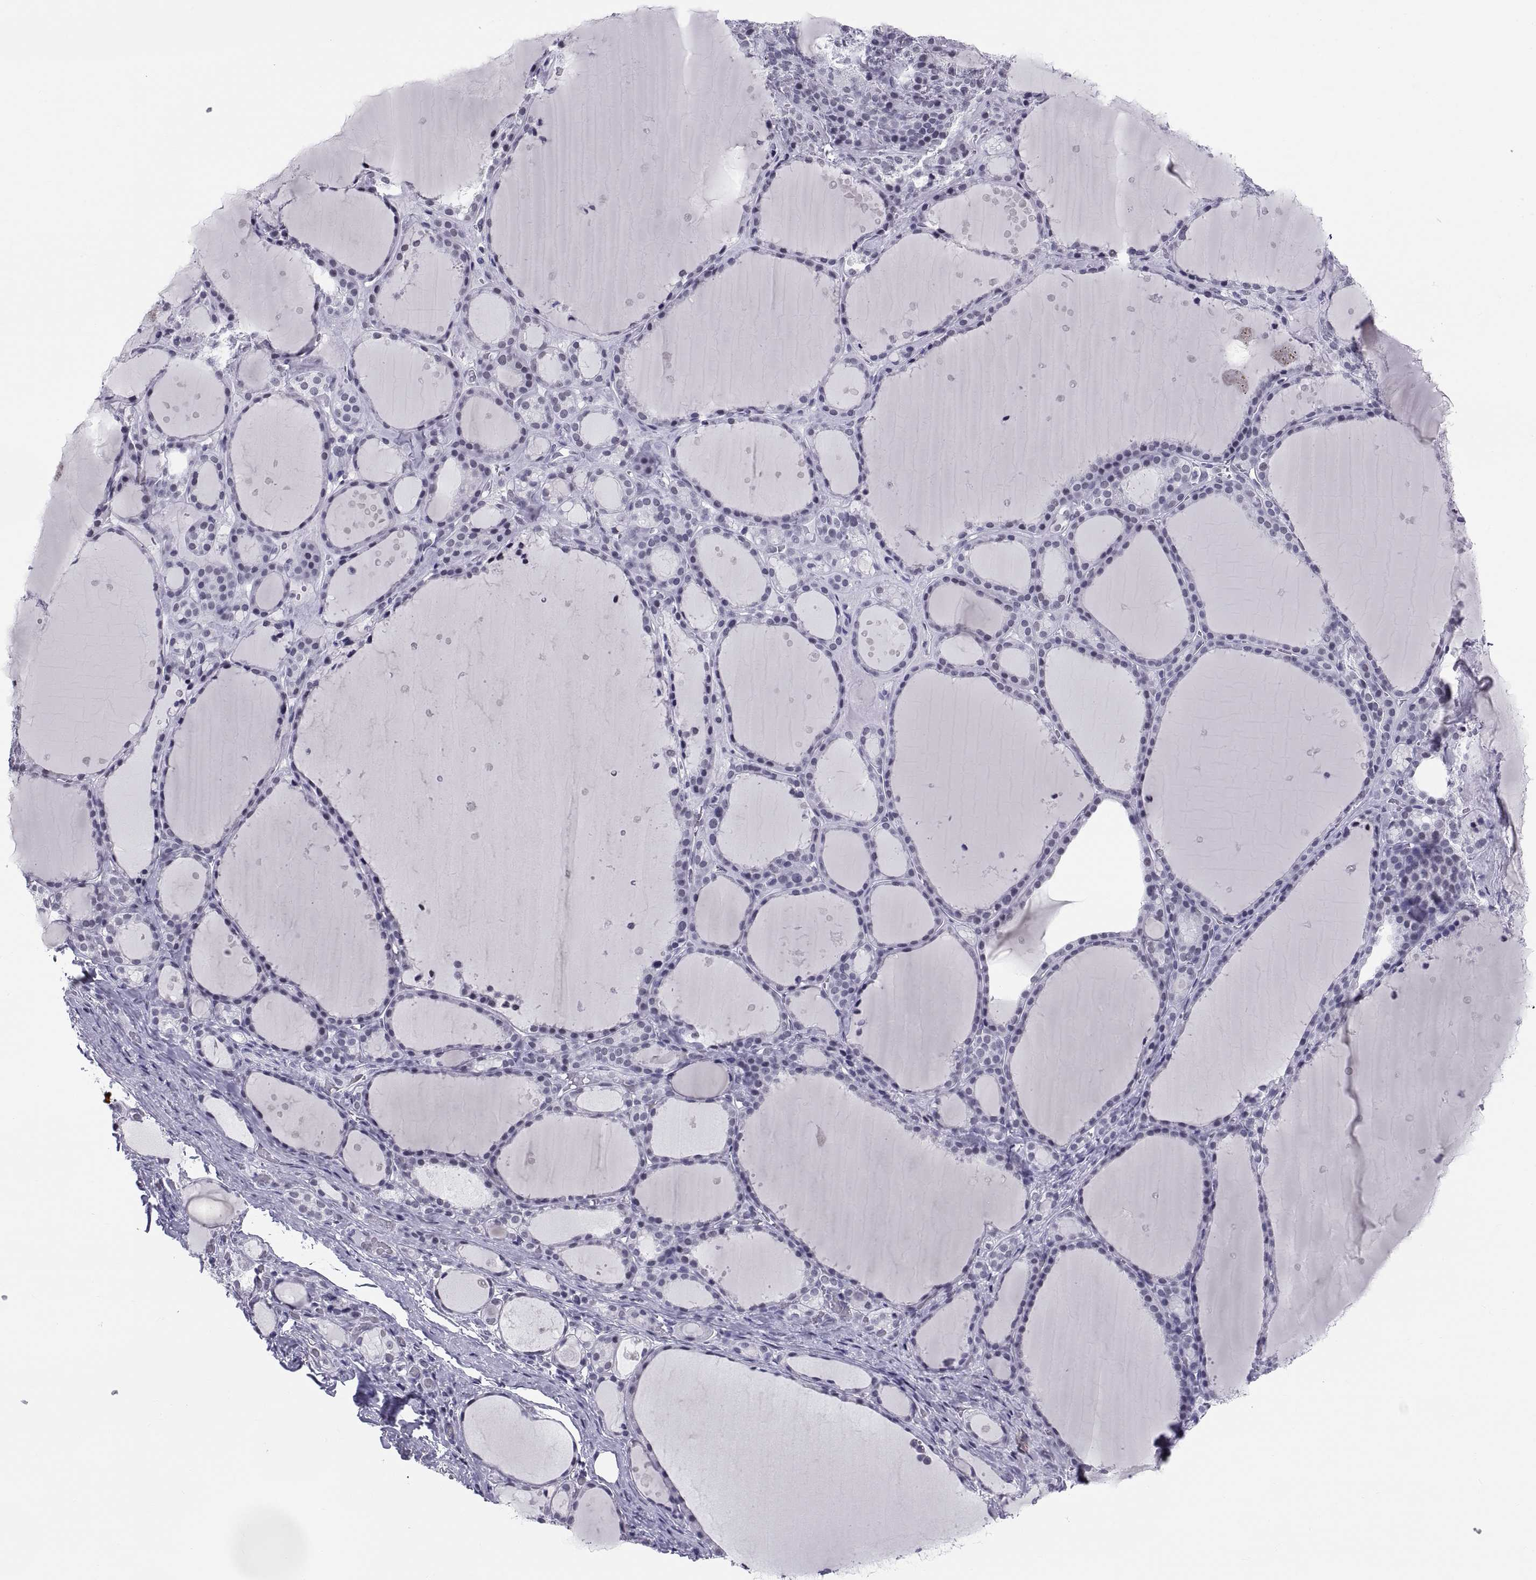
{"staining": {"intensity": "negative", "quantity": "none", "location": "none"}, "tissue": "thyroid gland", "cell_type": "Glandular cells", "image_type": "normal", "snomed": [{"axis": "morphology", "description": "Normal tissue, NOS"}, {"axis": "topography", "description": "Thyroid gland"}], "caption": "This is an immunohistochemistry photomicrograph of unremarkable human thyroid gland. There is no expression in glandular cells.", "gene": "NEUROD6", "patient": {"sex": "male", "age": 68}}